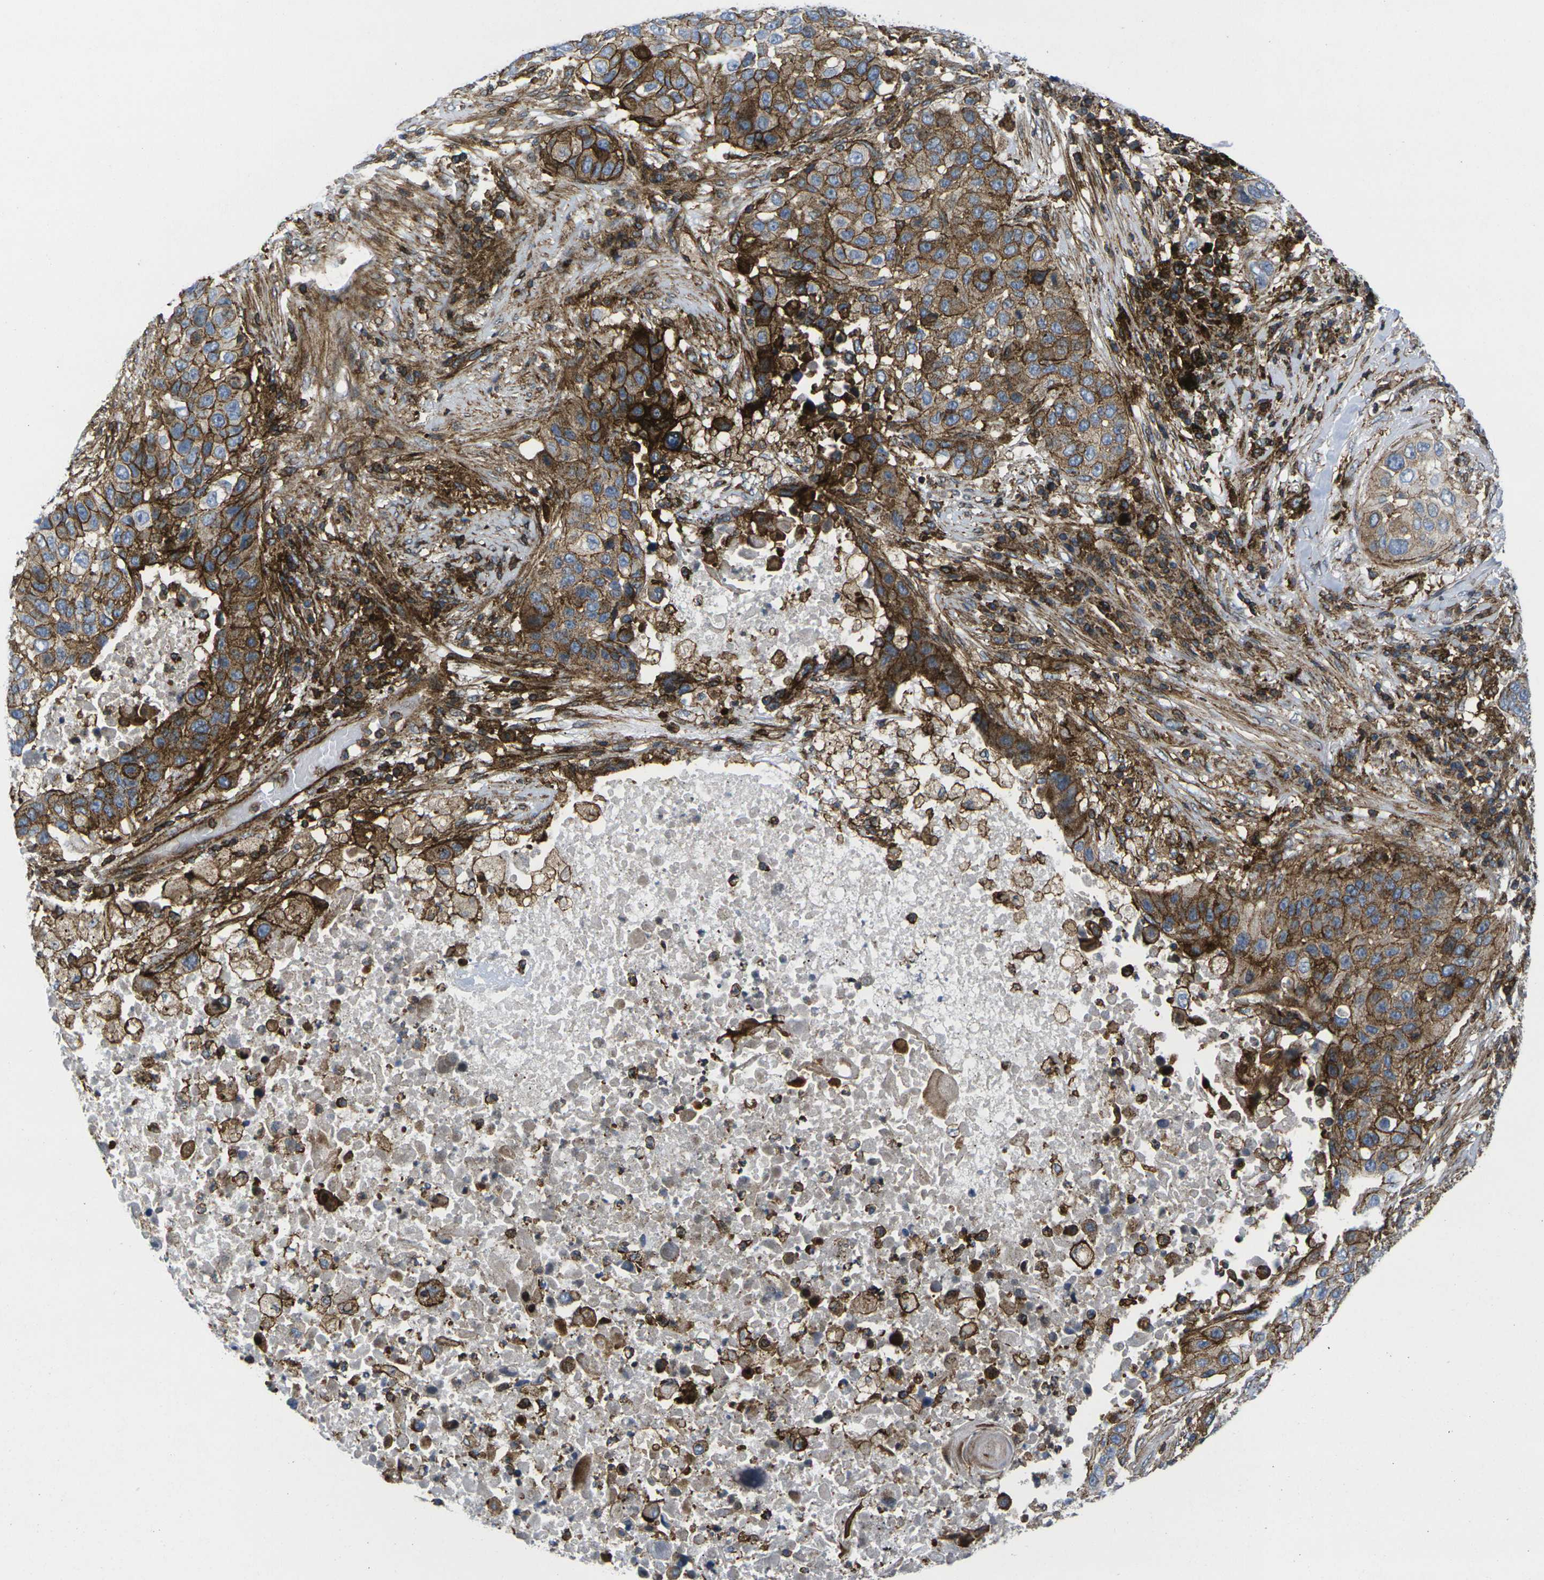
{"staining": {"intensity": "strong", "quantity": ">75%", "location": "cytoplasmic/membranous"}, "tissue": "lung cancer", "cell_type": "Tumor cells", "image_type": "cancer", "snomed": [{"axis": "morphology", "description": "Squamous cell carcinoma, NOS"}, {"axis": "topography", "description": "Lung"}], "caption": "Lung squamous cell carcinoma tissue shows strong cytoplasmic/membranous expression in about >75% of tumor cells, visualized by immunohistochemistry.", "gene": "IQGAP1", "patient": {"sex": "male", "age": 57}}